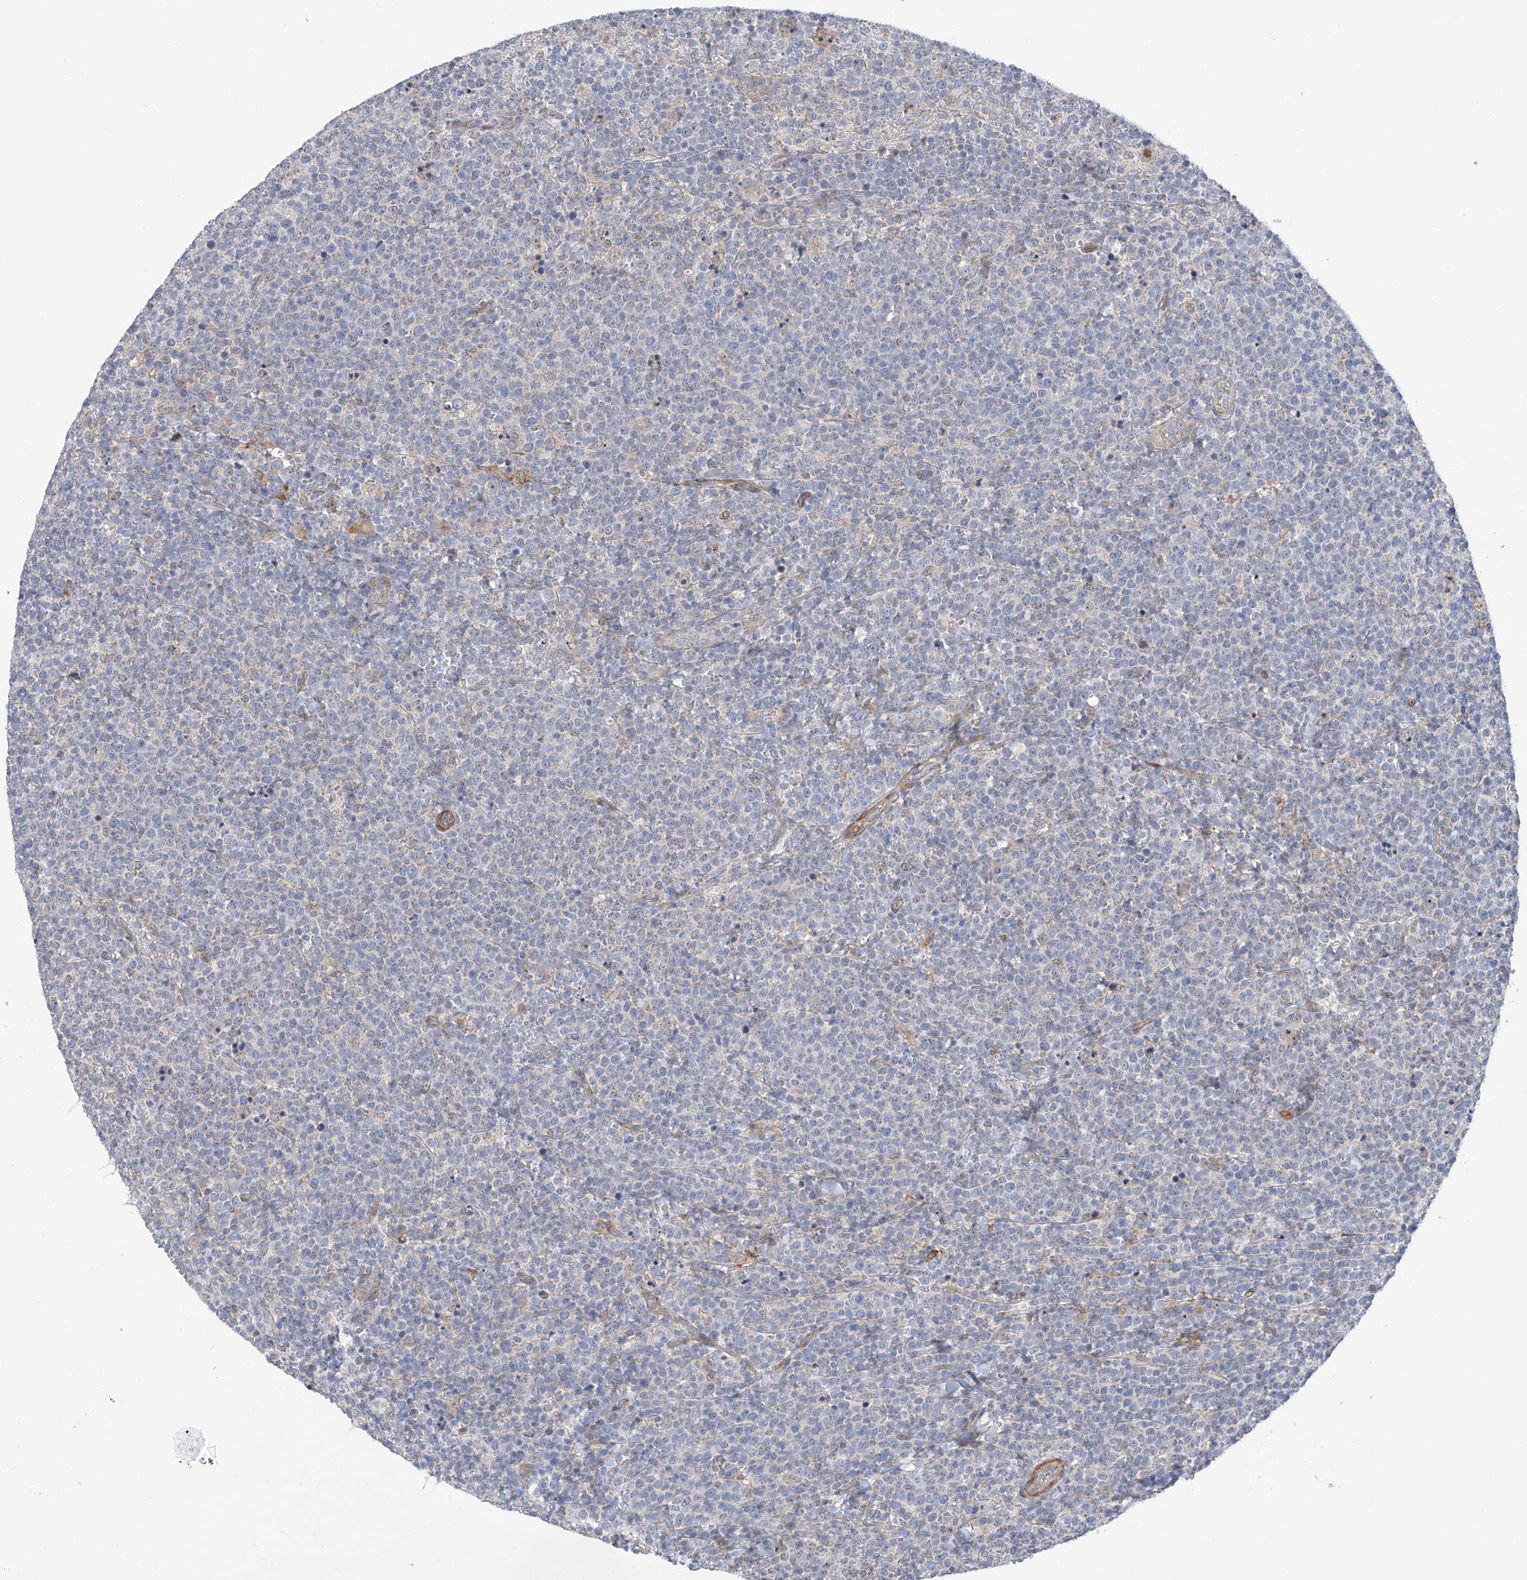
{"staining": {"intensity": "negative", "quantity": "none", "location": "none"}, "tissue": "lymphoma", "cell_type": "Tumor cells", "image_type": "cancer", "snomed": [{"axis": "morphology", "description": "Malignant lymphoma, non-Hodgkin's type, High grade"}, {"axis": "topography", "description": "Lymph node"}], "caption": "Lymphoma stained for a protein using IHC shows no staining tumor cells.", "gene": "ZNF641", "patient": {"sex": "male", "age": 61}}